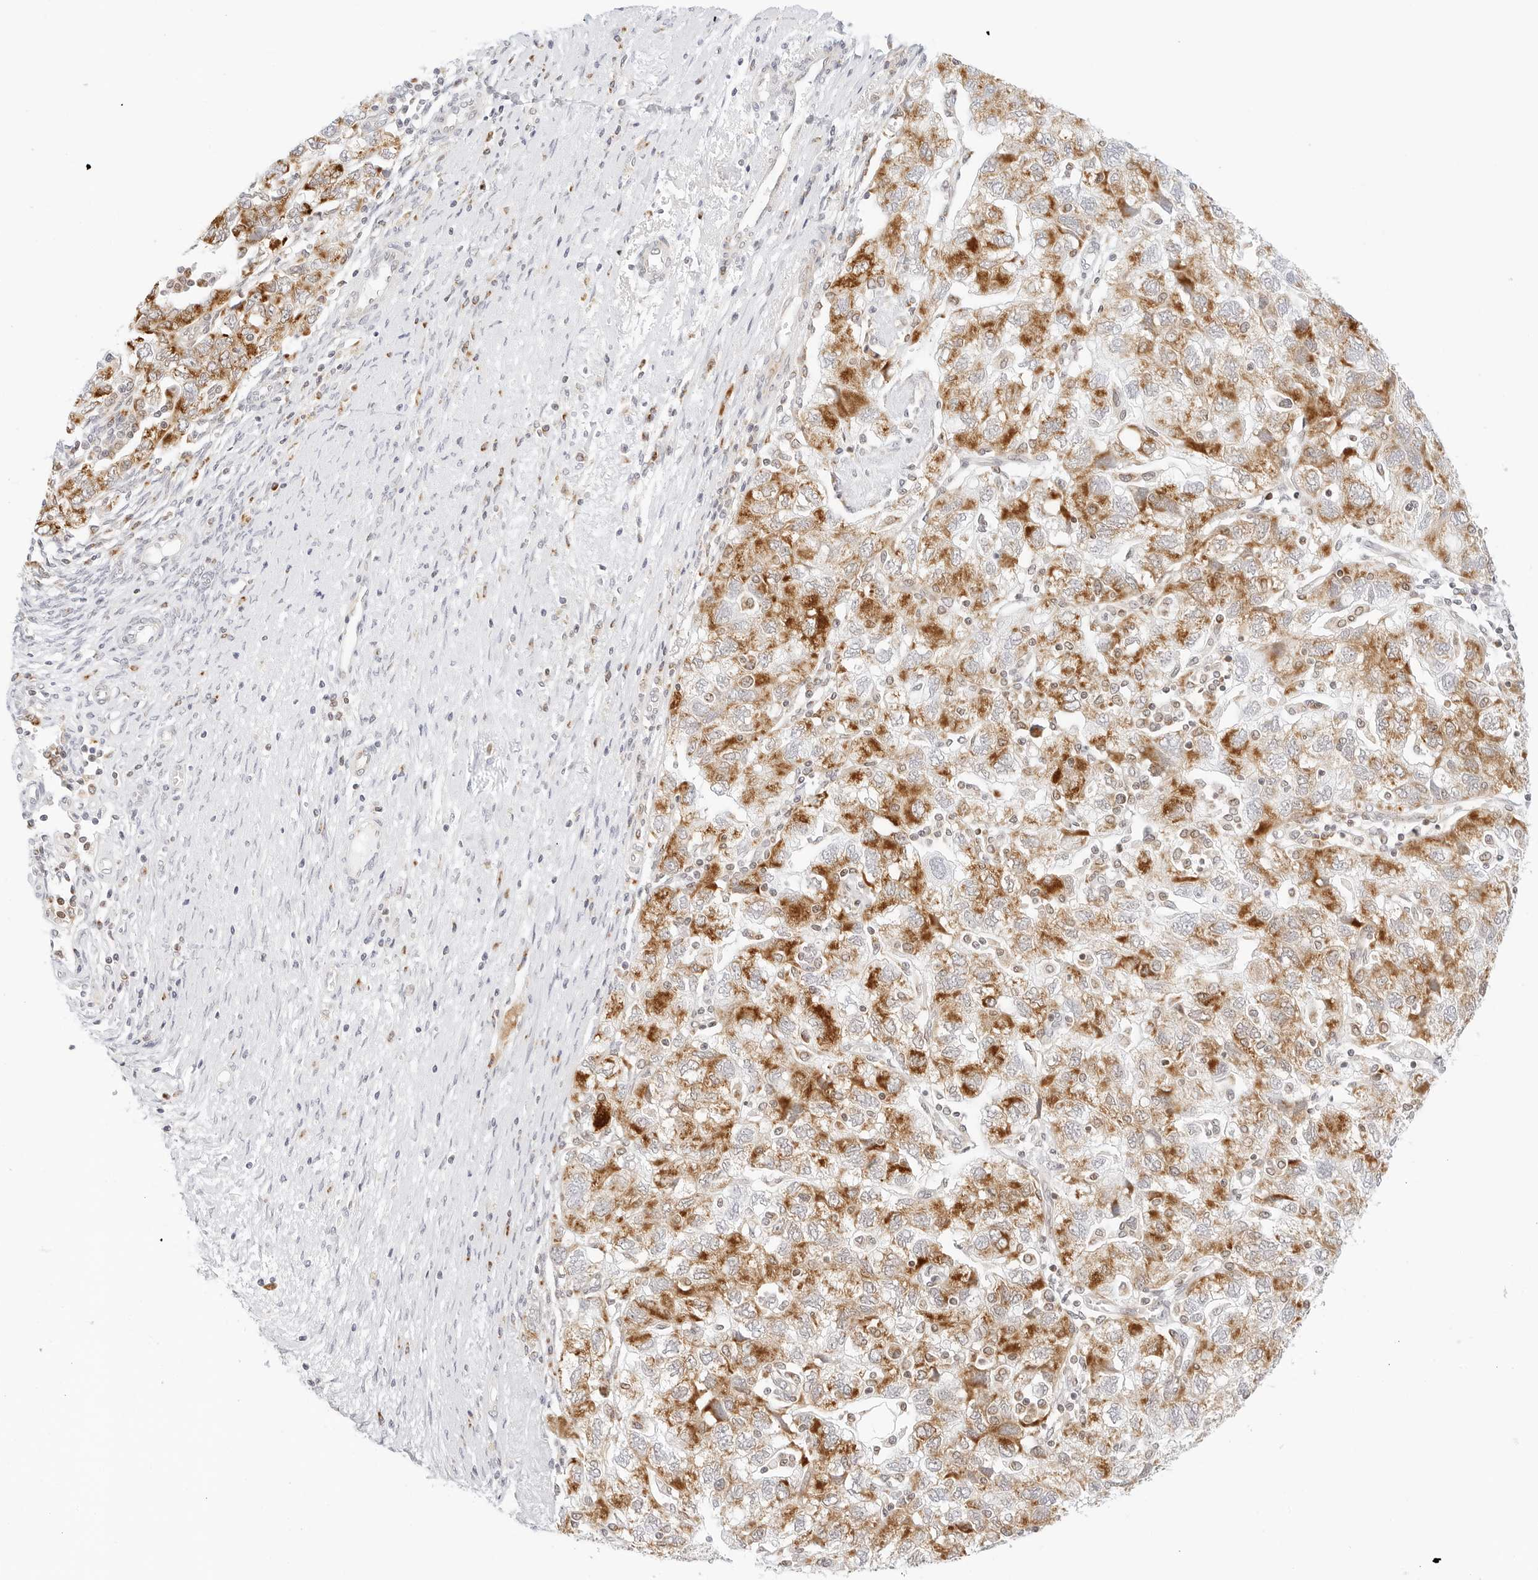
{"staining": {"intensity": "strong", "quantity": ">75%", "location": "cytoplasmic/membranous"}, "tissue": "ovarian cancer", "cell_type": "Tumor cells", "image_type": "cancer", "snomed": [{"axis": "morphology", "description": "Carcinoma, NOS"}, {"axis": "morphology", "description": "Cystadenocarcinoma, serous, NOS"}, {"axis": "topography", "description": "Ovary"}], "caption": "Tumor cells exhibit high levels of strong cytoplasmic/membranous staining in approximately >75% of cells in ovarian serous cystadenocarcinoma.", "gene": "FH", "patient": {"sex": "female", "age": 69}}